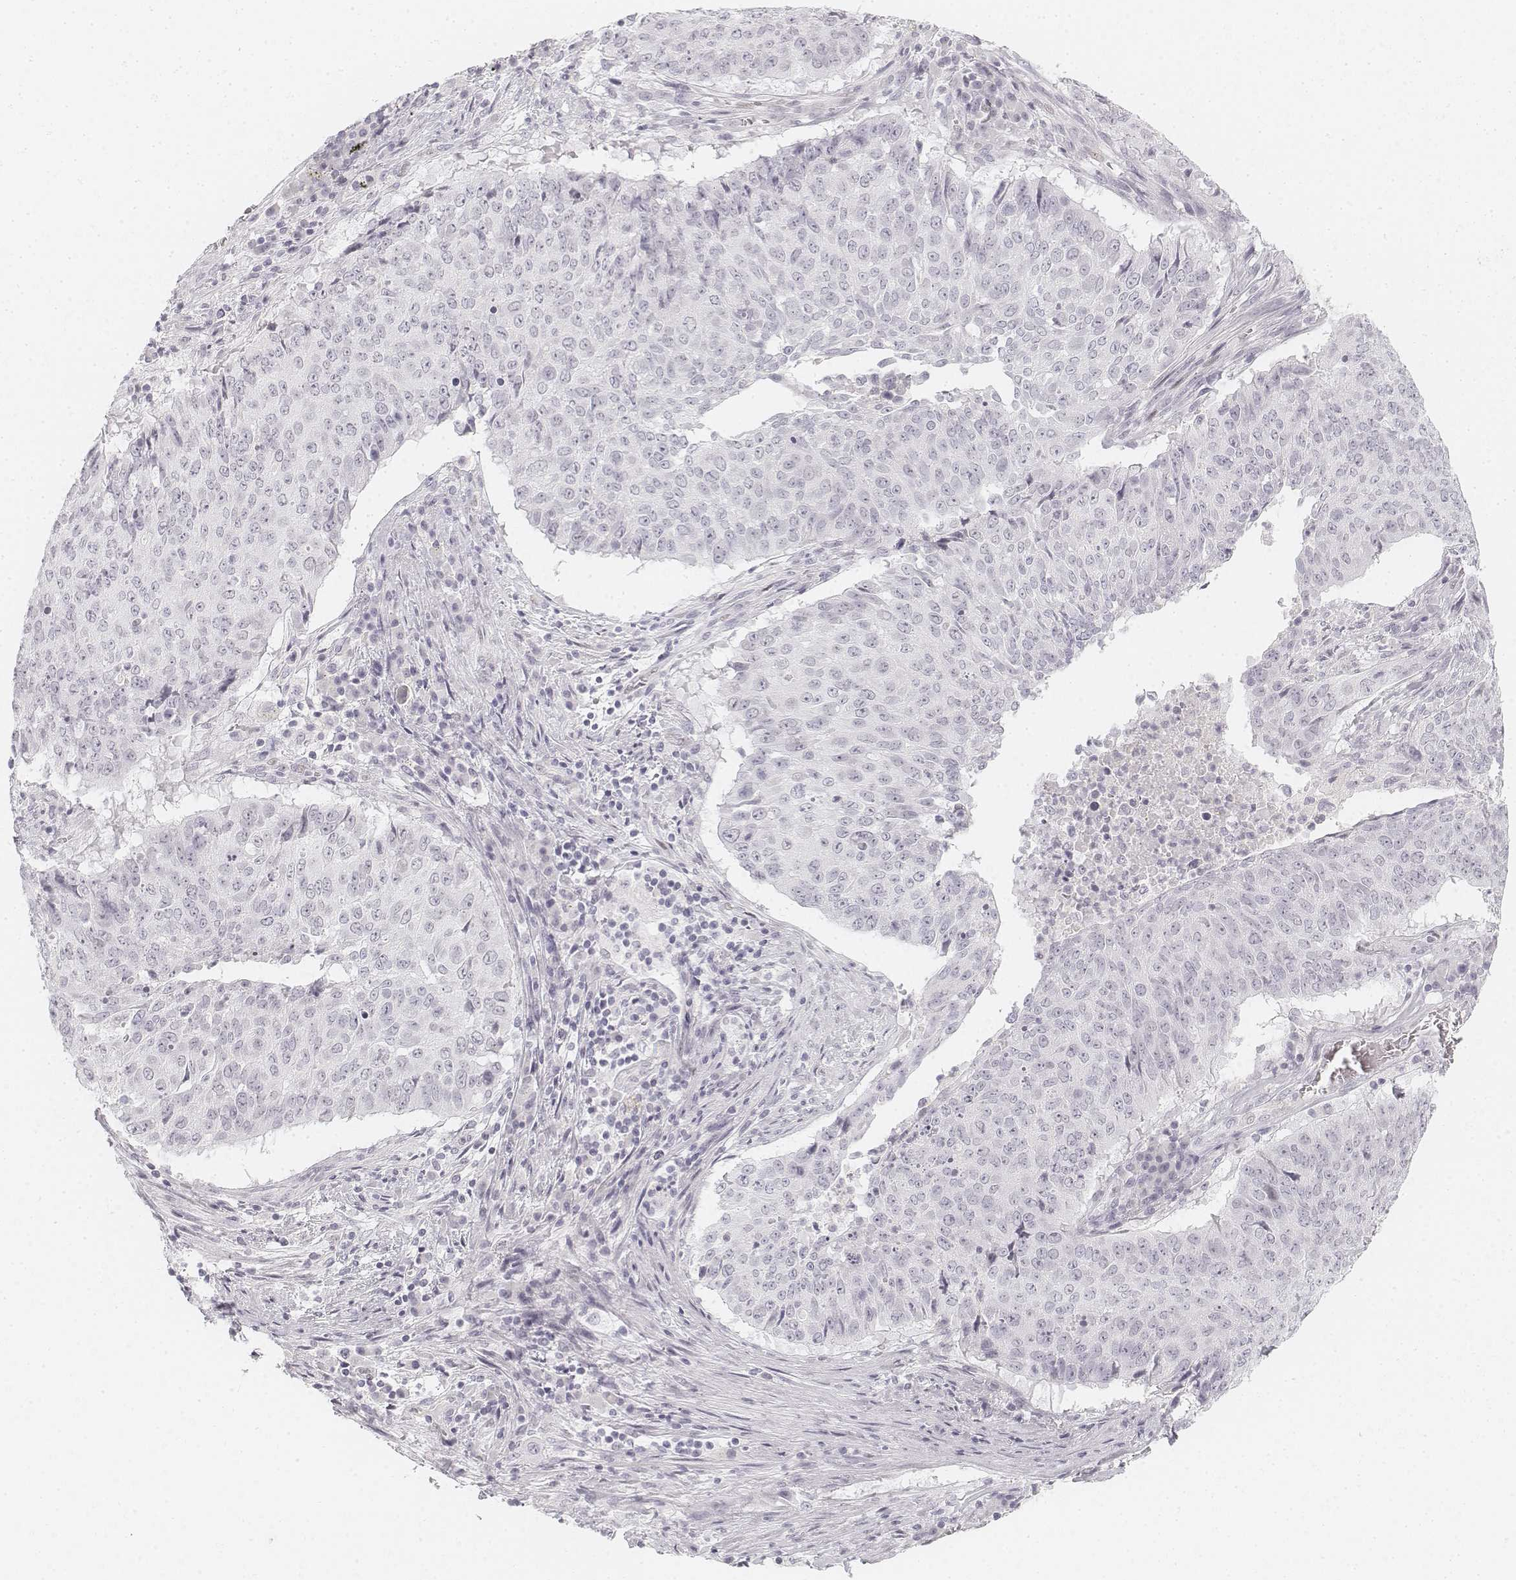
{"staining": {"intensity": "negative", "quantity": "none", "location": "none"}, "tissue": "lung cancer", "cell_type": "Tumor cells", "image_type": "cancer", "snomed": [{"axis": "morphology", "description": "Normal tissue, NOS"}, {"axis": "morphology", "description": "Squamous cell carcinoma, NOS"}, {"axis": "topography", "description": "Bronchus"}, {"axis": "topography", "description": "Lung"}], "caption": "Tumor cells show no significant positivity in lung cancer. (DAB IHC visualized using brightfield microscopy, high magnification).", "gene": "KRTAP2-1", "patient": {"sex": "male", "age": 64}}